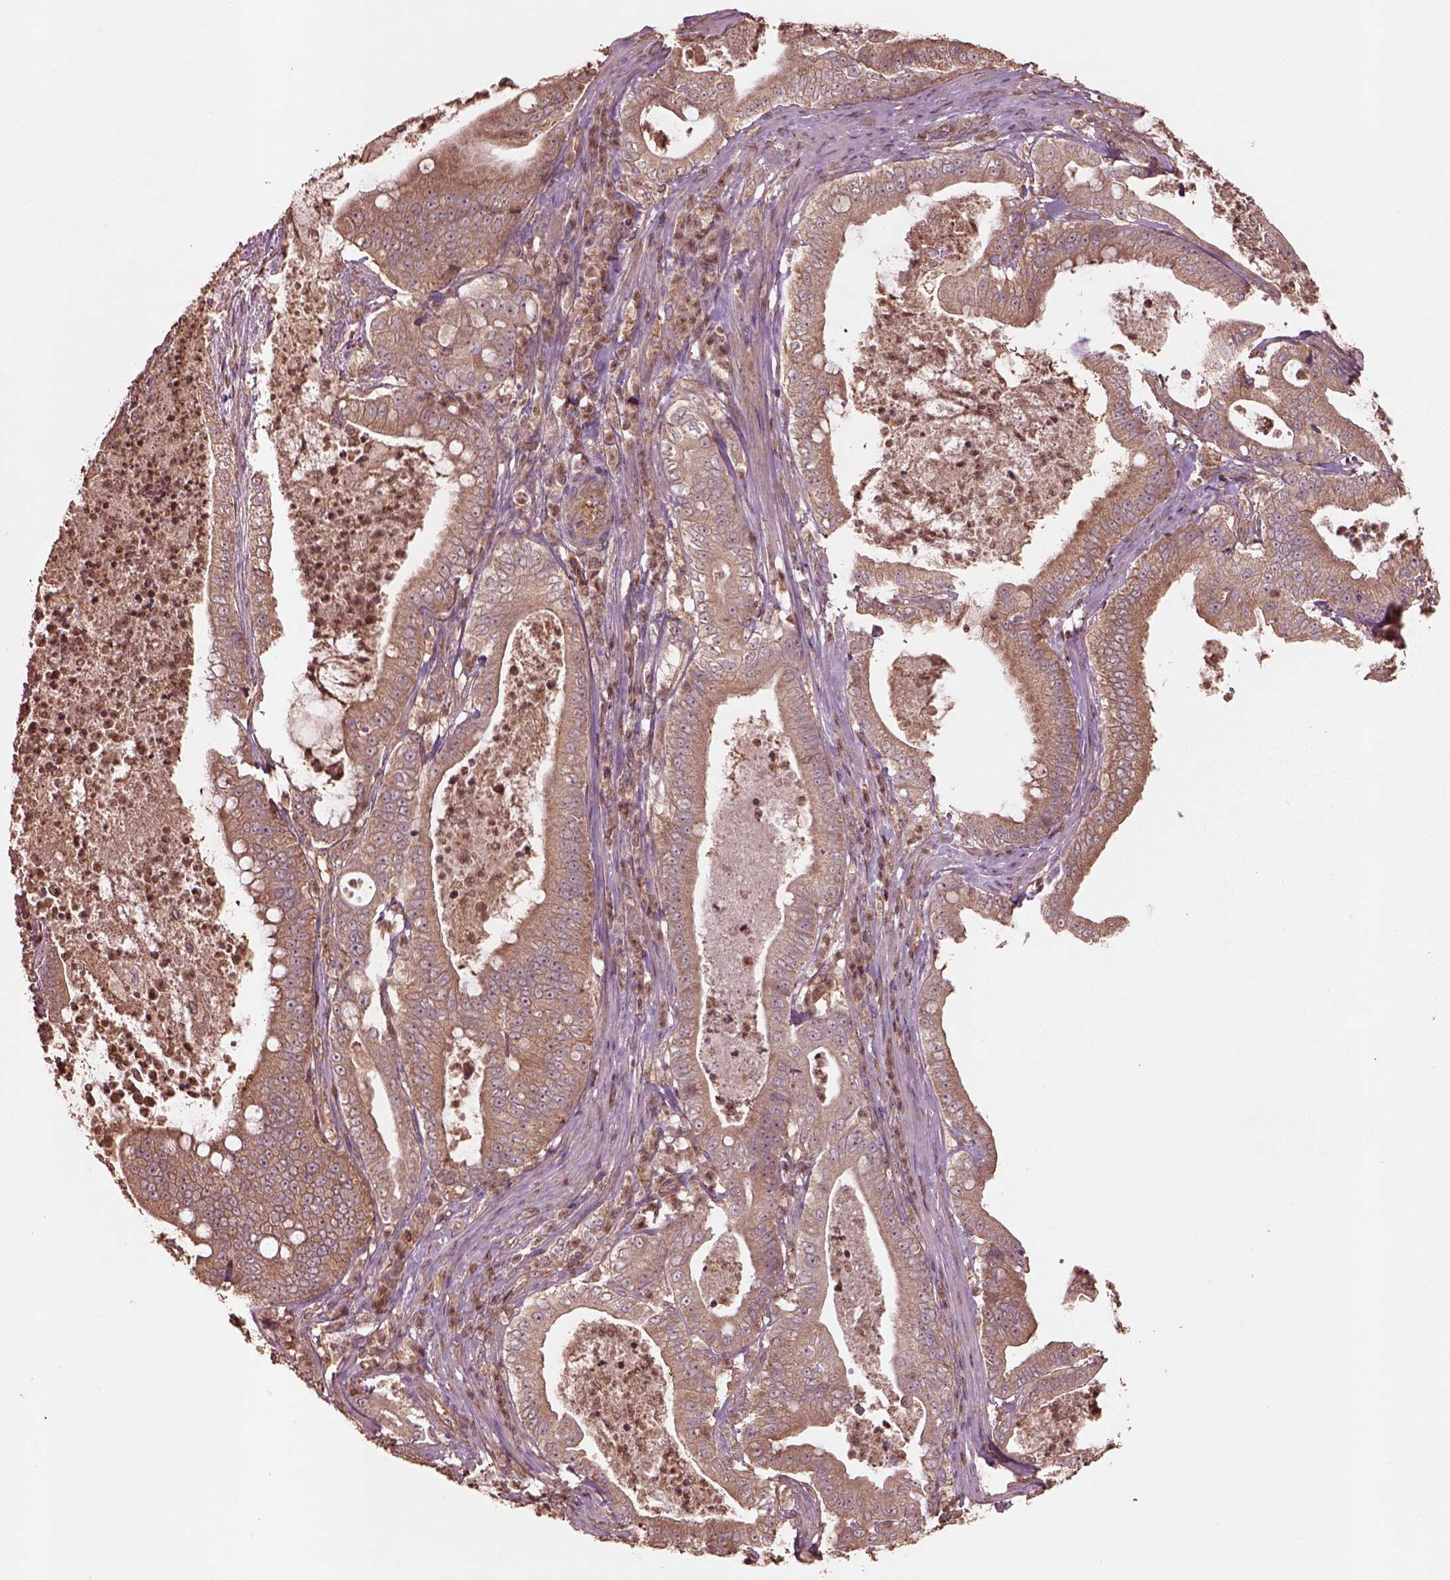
{"staining": {"intensity": "moderate", "quantity": ">75%", "location": "cytoplasmic/membranous"}, "tissue": "pancreatic cancer", "cell_type": "Tumor cells", "image_type": "cancer", "snomed": [{"axis": "morphology", "description": "Adenocarcinoma, NOS"}, {"axis": "topography", "description": "Pancreas"}], "caption": "This is an image of IHC staining of pancreatic adenocarcinoma, which shows moderate staining in the cytoplasmic/membranous of tumor cells.", "gene": "TRADD", "patient": {"sex": "male", "age": 71}}